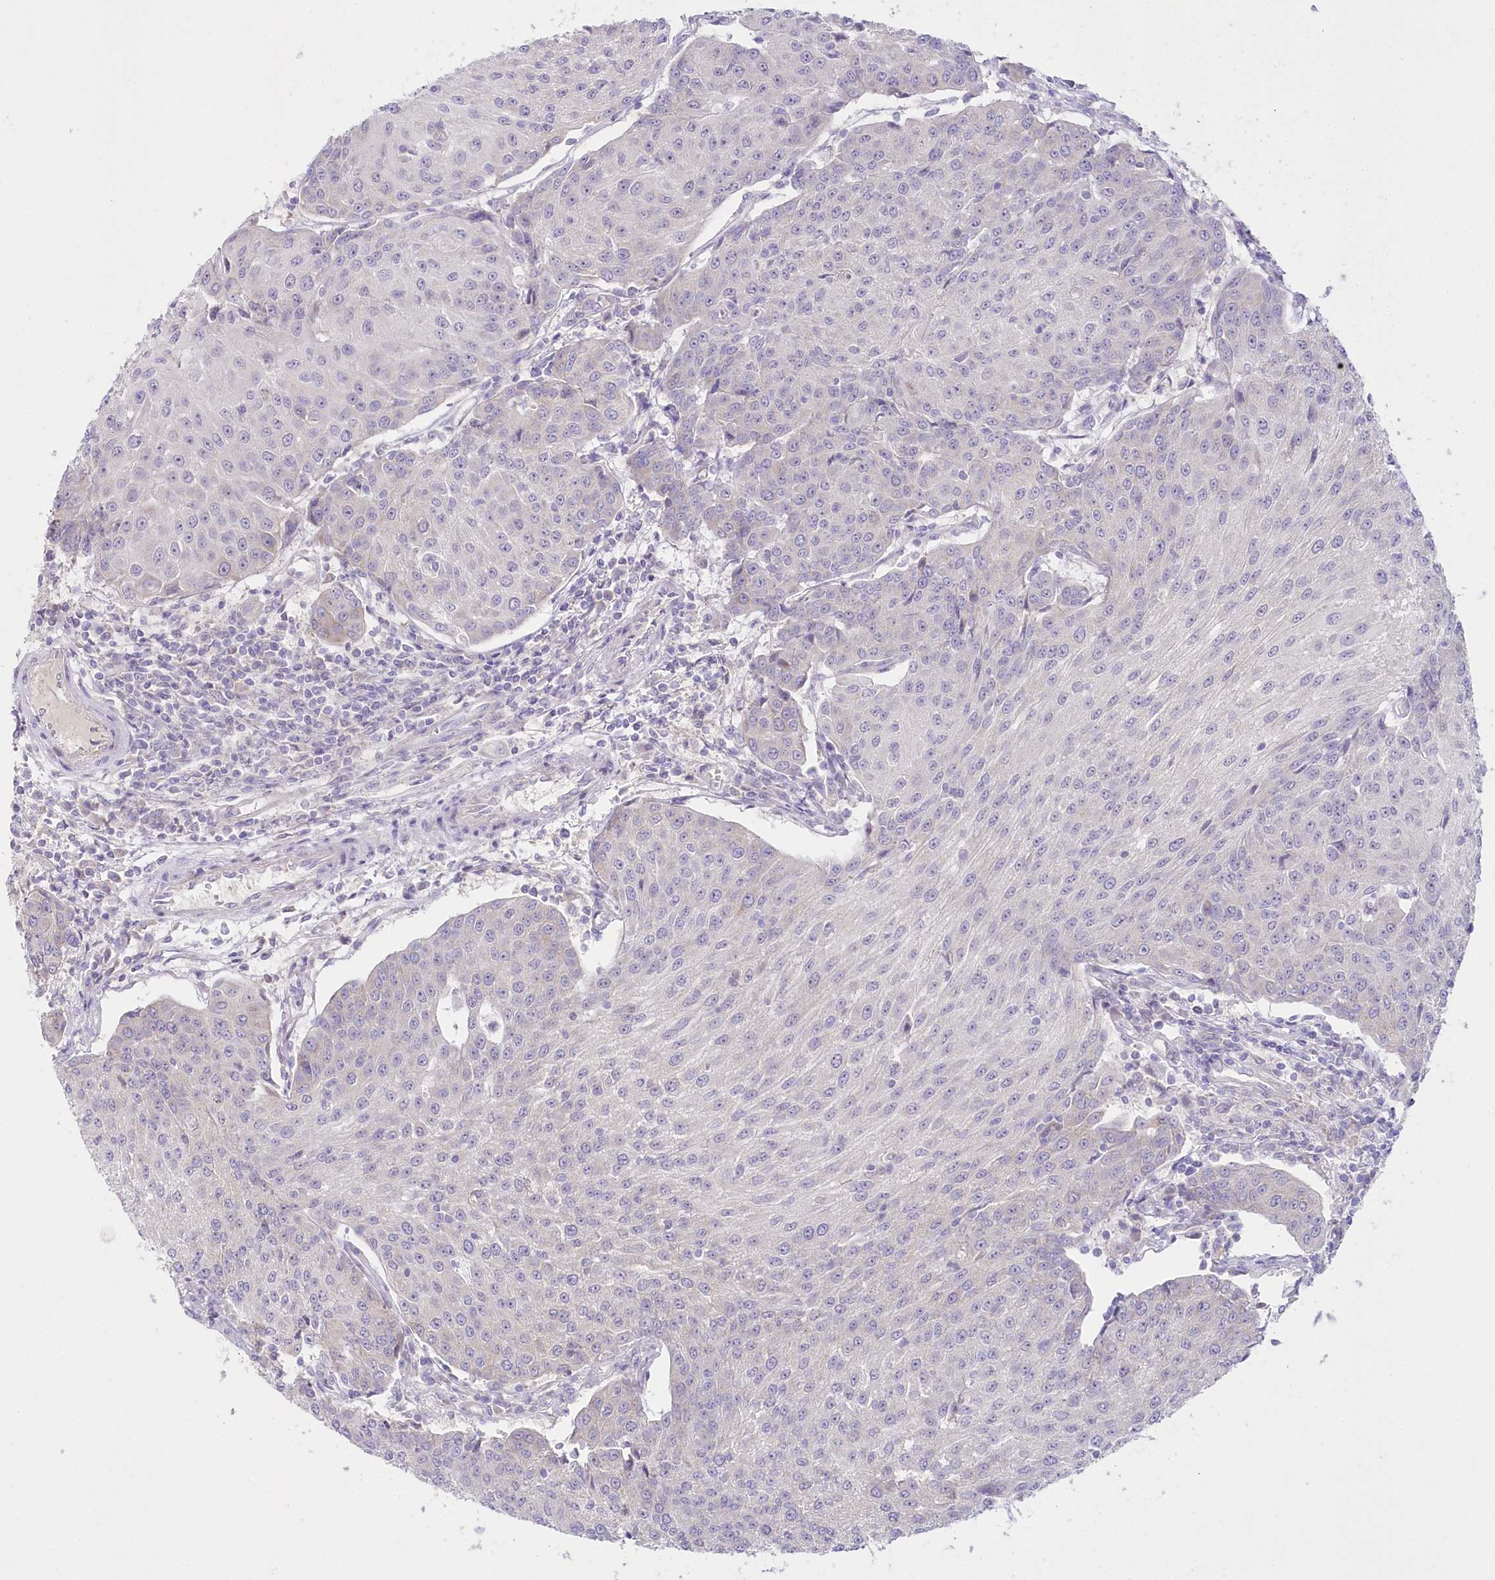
{"staining": {"intensity": "negative", "quantity": "none", "location": "none"}, "tissue": "urothelial cancer", "cell_type": "Tumor cells", "image_type": "cancer", "snomed": [{"axis": "morphology", "description": "Urothelial carcinoma, High grade"}, {"axis": "topography", "description": "Urinary bladder"}], "caption": "This is a histopathology image of IHC staining of urothelial cancer, which shows no staining in tumor cells. (DAB immunohistochemistry (IHC), high magnification).", "gene": "MYOZ1", "patient": {"sex": "female", "age": 85}}